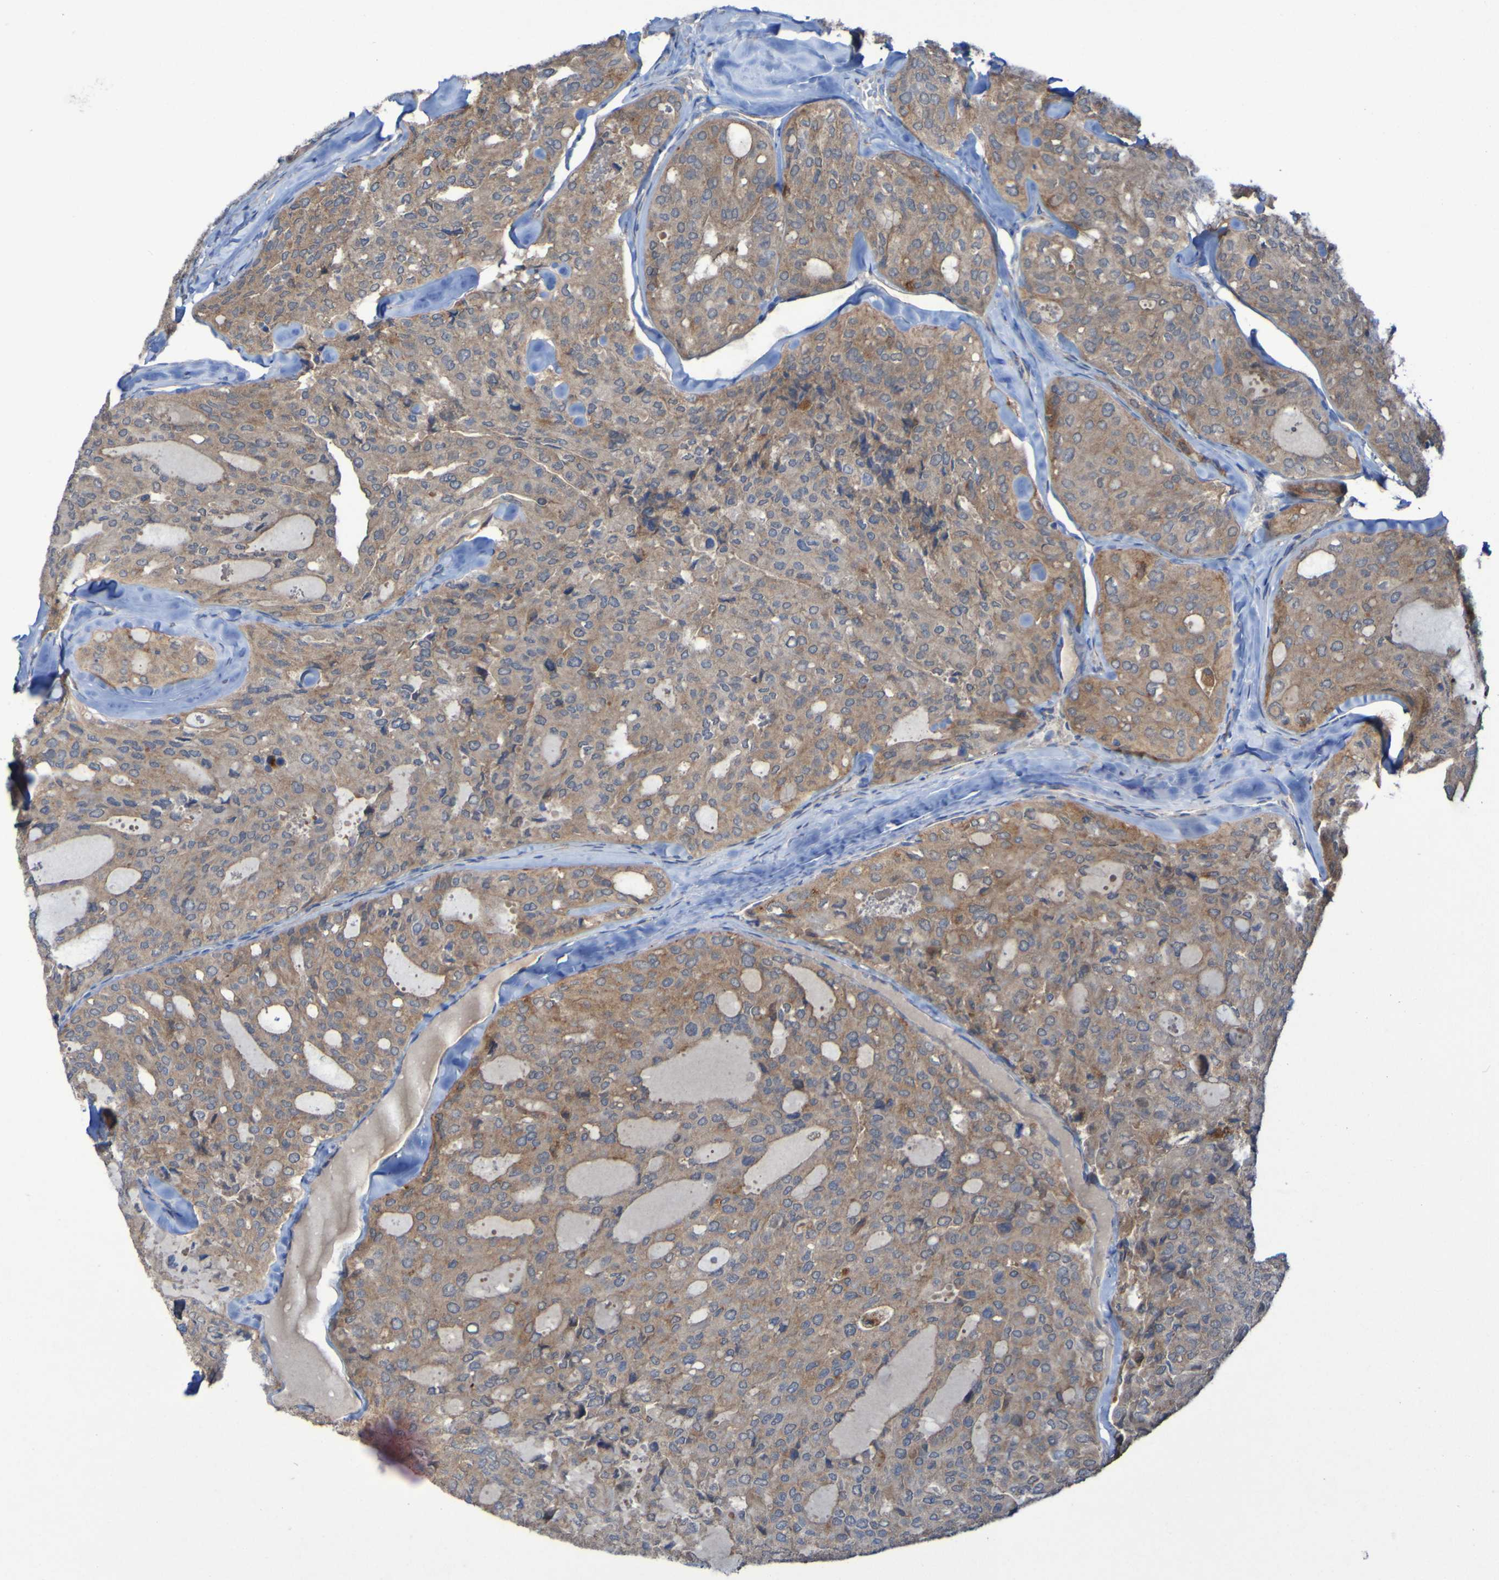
{"staining": {"intensity": "moderate", "quantity": ">75%", "location": "cytoplasmic/membranous"}, "tissue": "thyroid cancer", "cell_type": "Tumor cells", "image_type": "cancer", "snomed": [{"axis": "morphology", "description": "Follicular adenoma carcinoma, NOS"}, {"axis": "topography", "description": "Thyroid gland"}], "caption": "Immunohistochemistry (IHC) histopathology image of neoplastic tissue: human thyroid cancer stained using IHC exhibits medium levels of moderate protein expression localized specifically in the cytoplasmic/membranous of tumor cells, appearing as a cytoplasmic/membranous brown color.", "gene": "ARHGEF16", "patient": {"sex": "male", "age": 75}}